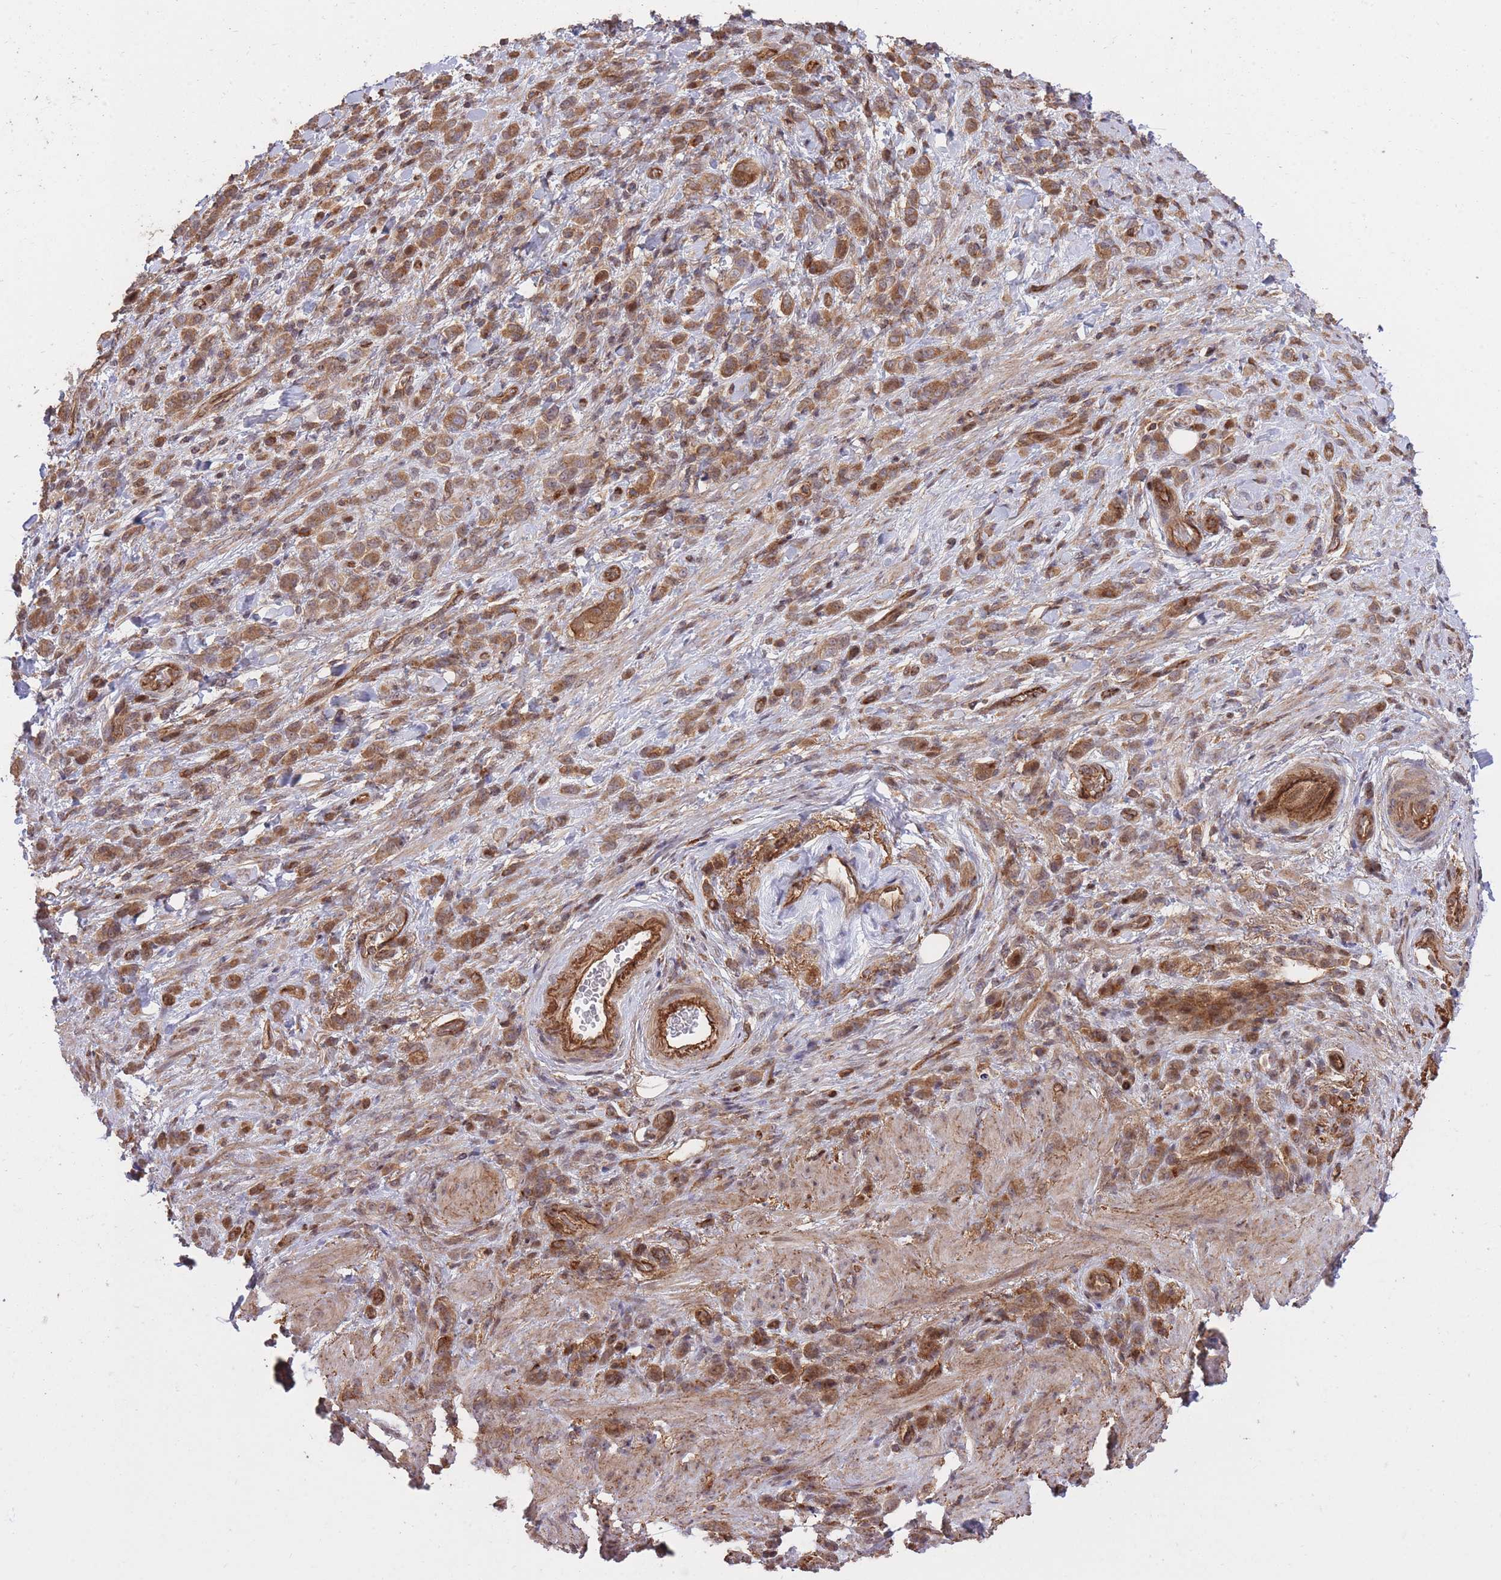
{"staining": {"intensity": "moderate", "quantity": ">75%", "location": "cytoplasmic/membranous"}, "tissue": "stomach cancer", "cell_type": "Tumor cells", "image_type": "cancer", "snomed": [{"axis": "morphology", "description": "Adenocarcinoma, NOS"}, {"axis": "topography", "description": "Stomach"}], "caption": "An immunohistochemistry micrograph of neoplastic tissue is shown. Protein staining in brown highlights moderate cytoplasmic/membranous positivity in stomach adenocarcinoma within tumor cells.", "gene": "PLD1", "patient": {"sex": "male", "age": 77}}